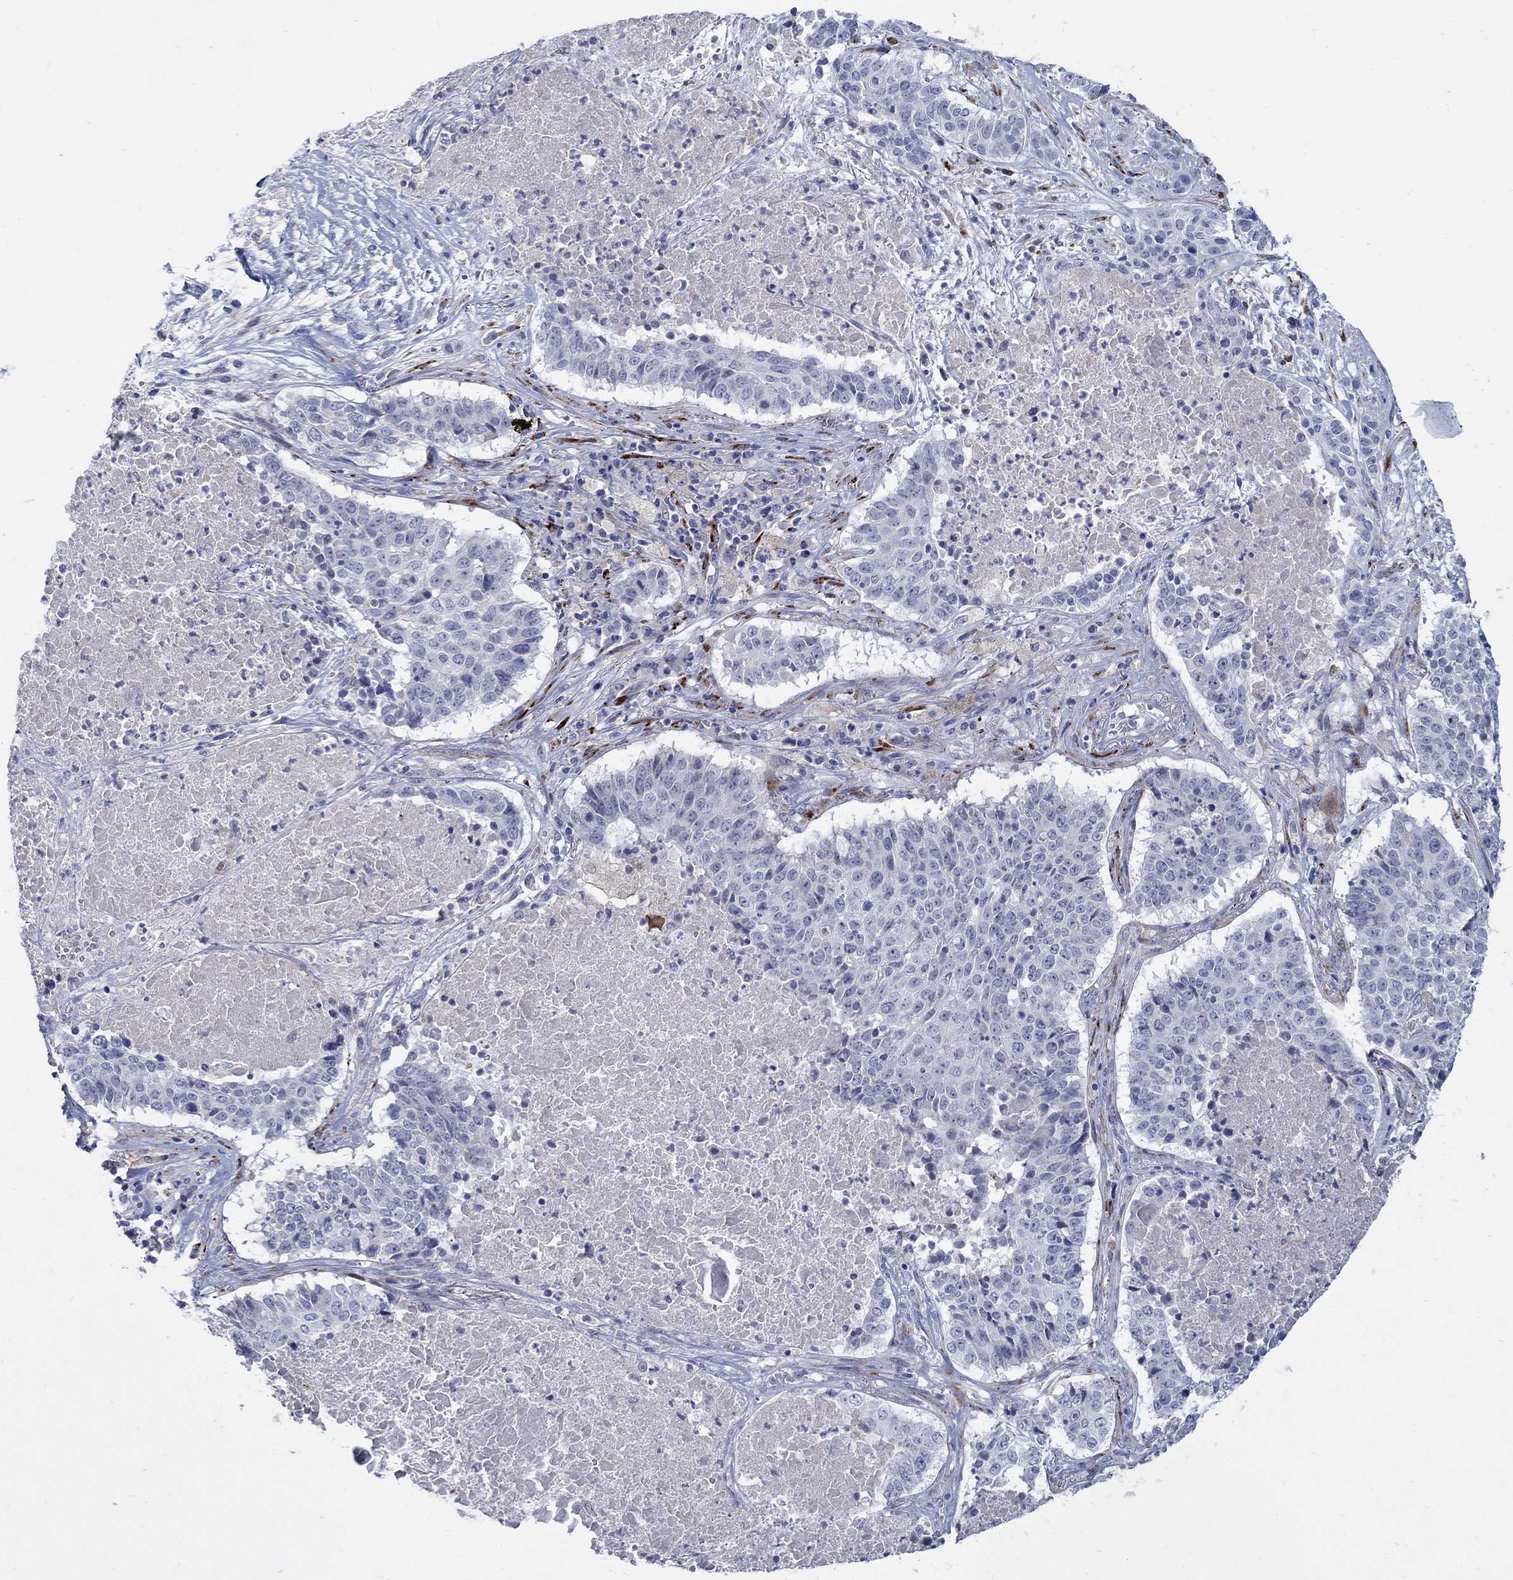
{"staining": {"intensity": "negative", "quantity": "none", "location": "none"}, "tissue": "lung cancer", "cell_type": "Tumor cells", "image_type": "cancer", "snomed": [{"axis": "morphology", "description": "Squamous cell carcinoma, NOS"}, {"axis": "topography", "description": "Lung"}], "caption": "Immunohistochemistry of human lung squamous cell carcinoma shows no positivity in tumor cells. (Brightfield microscopy of DAB (3,3'-diaminobenzidine) IHC at high magnification).", "gene": "REEP2", "patient": {"sex": "male", "age": 64}}